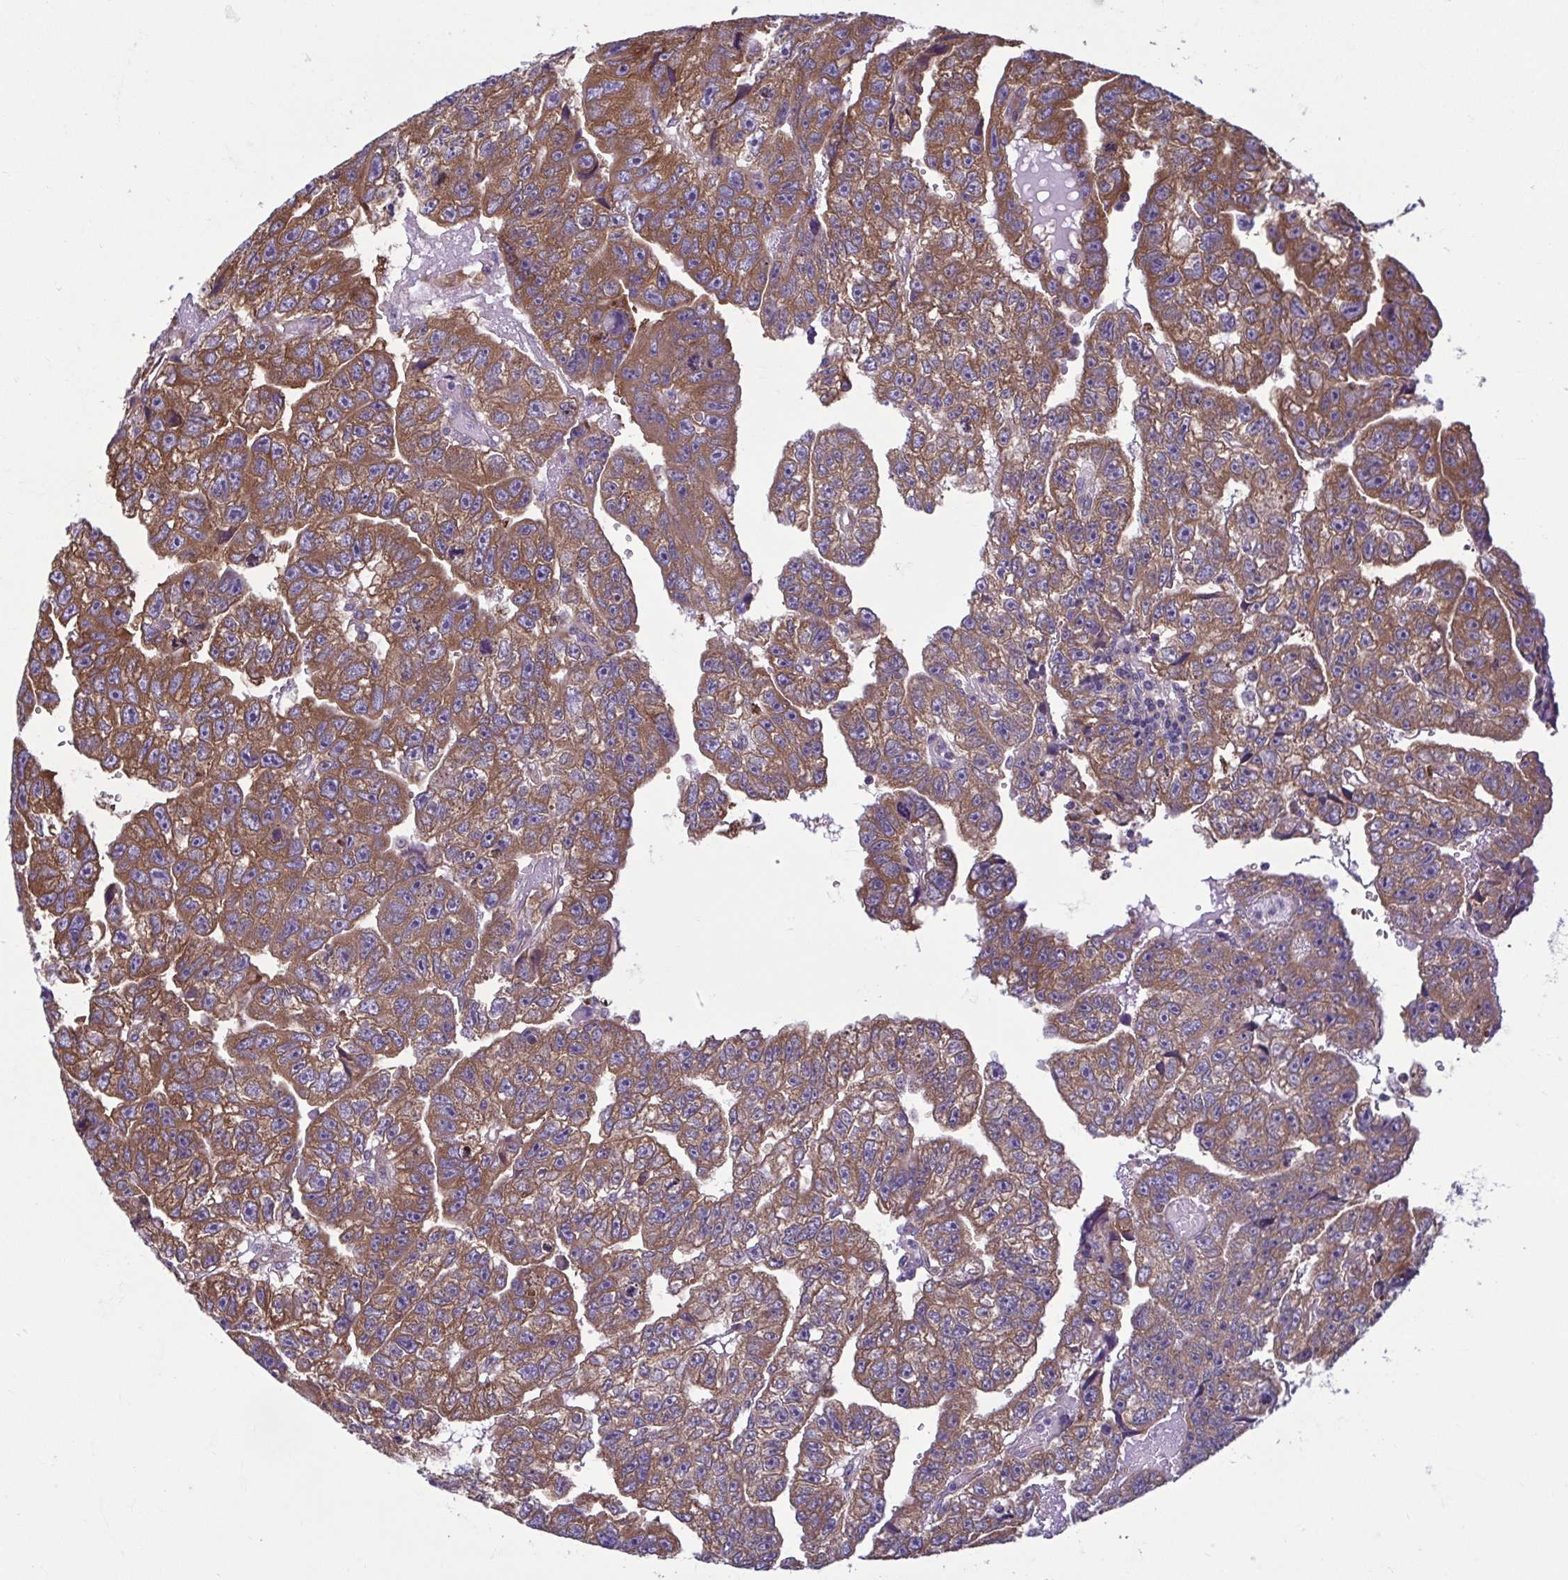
{"staining": {"intensity": "moderate", "quantity": ">75%", "location": "cytoplasmic/membranous"}, "tissue": "testis cancer", "cell_type": "Tumor cells", "image_type": "cancer", "snomed": [{"axis": "morphology", "description": "Carcinoma, Embryonal, NOS"}, {"axis": "topography", "description": "Testis"}], "caption": "Testis cancer stained for a protein demonstrates moderate cytoplasmic/membranous positivity in tumor cells.", "gene": "RPS16", "patient": {"sex": "male", "age": 20}}